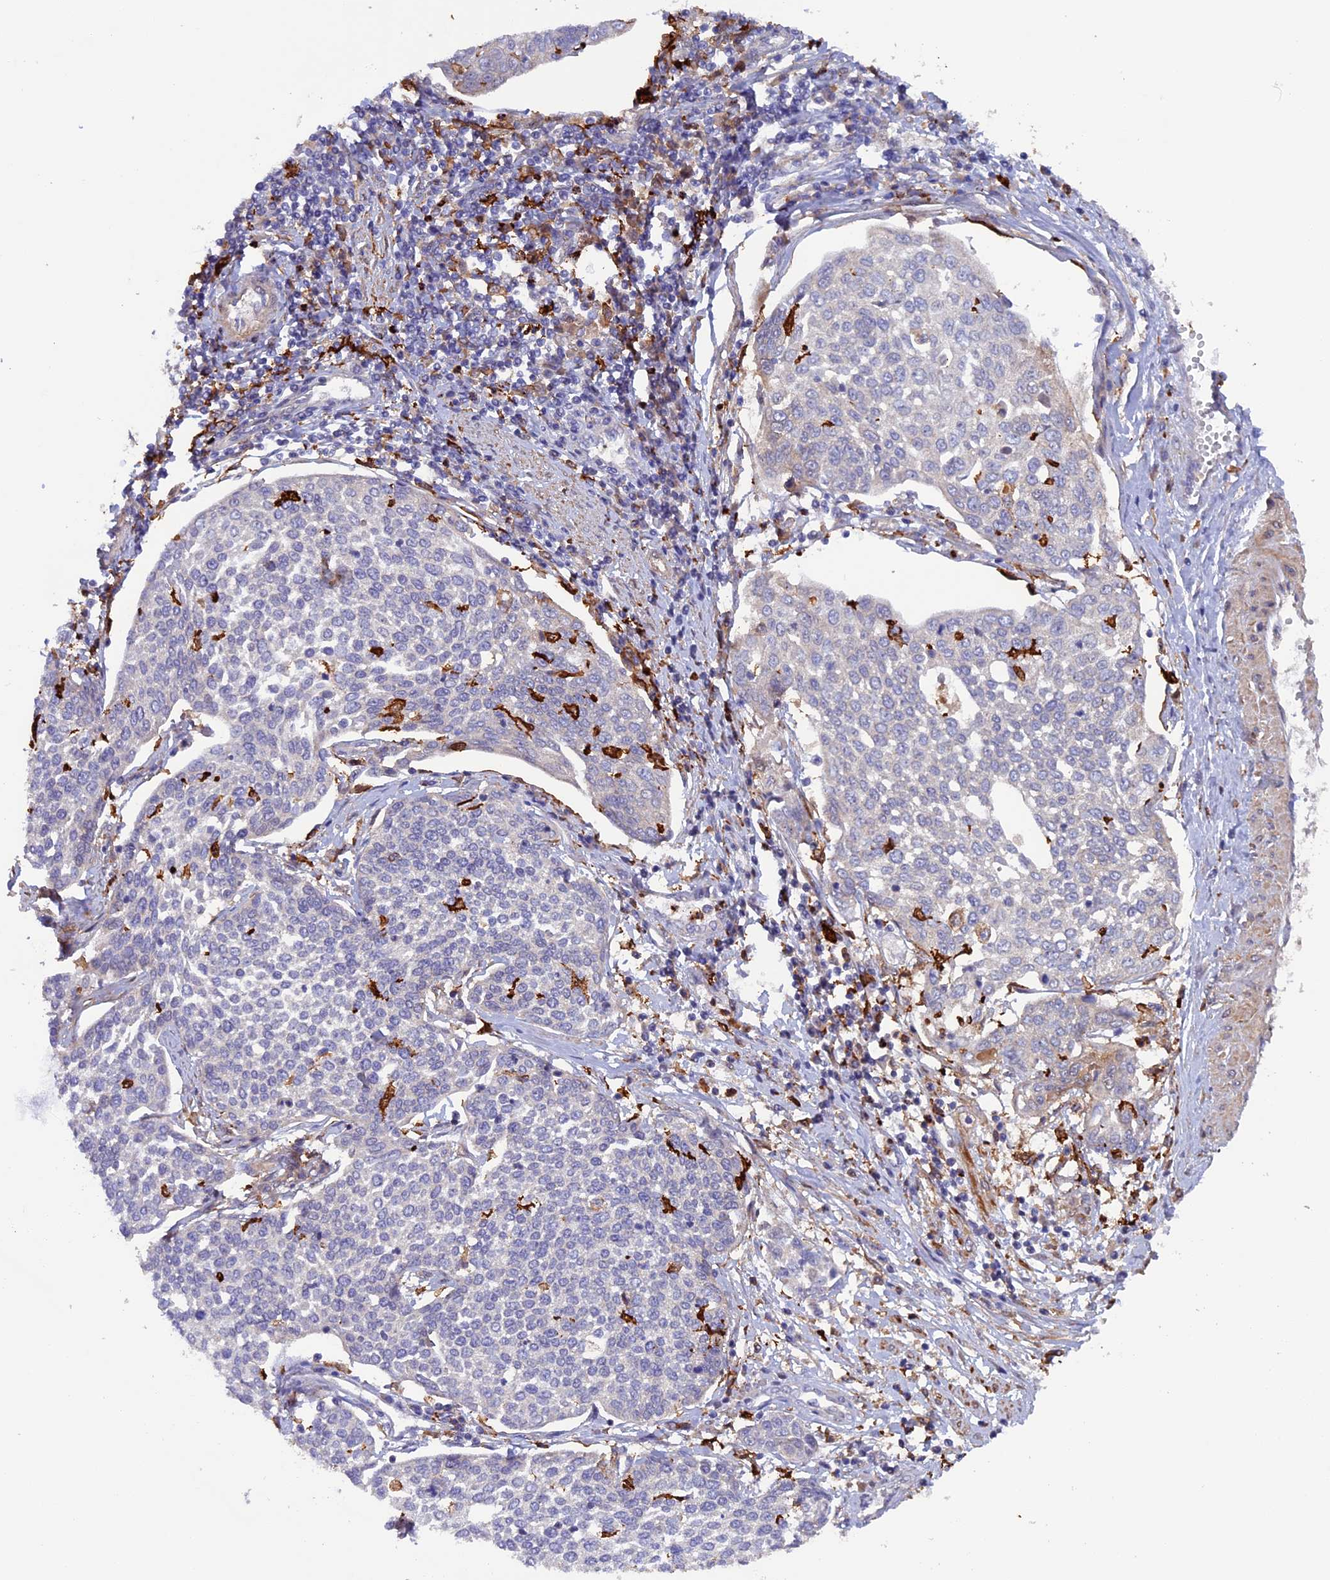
{"staining": {"intensity": "negative", "quantity": "none", "location": "none"}, "tissue": "cervical cancer", "cell_type": "Tumor cells", "image_type": "cancer", "snomed": [{"axis": "morphology", "description": "Squamous cell carcinoma, NOS"}, {"axis": "topography", "description": "Cervix"}], "caption": "Photomicrograph shows no significant protein staining in tumor cells of cervical cancer (squamous cell carcinoma). Nuclei are stained in blue.", "gene": "FERMT1", "patient": {"sex": "female", "age": 34}}